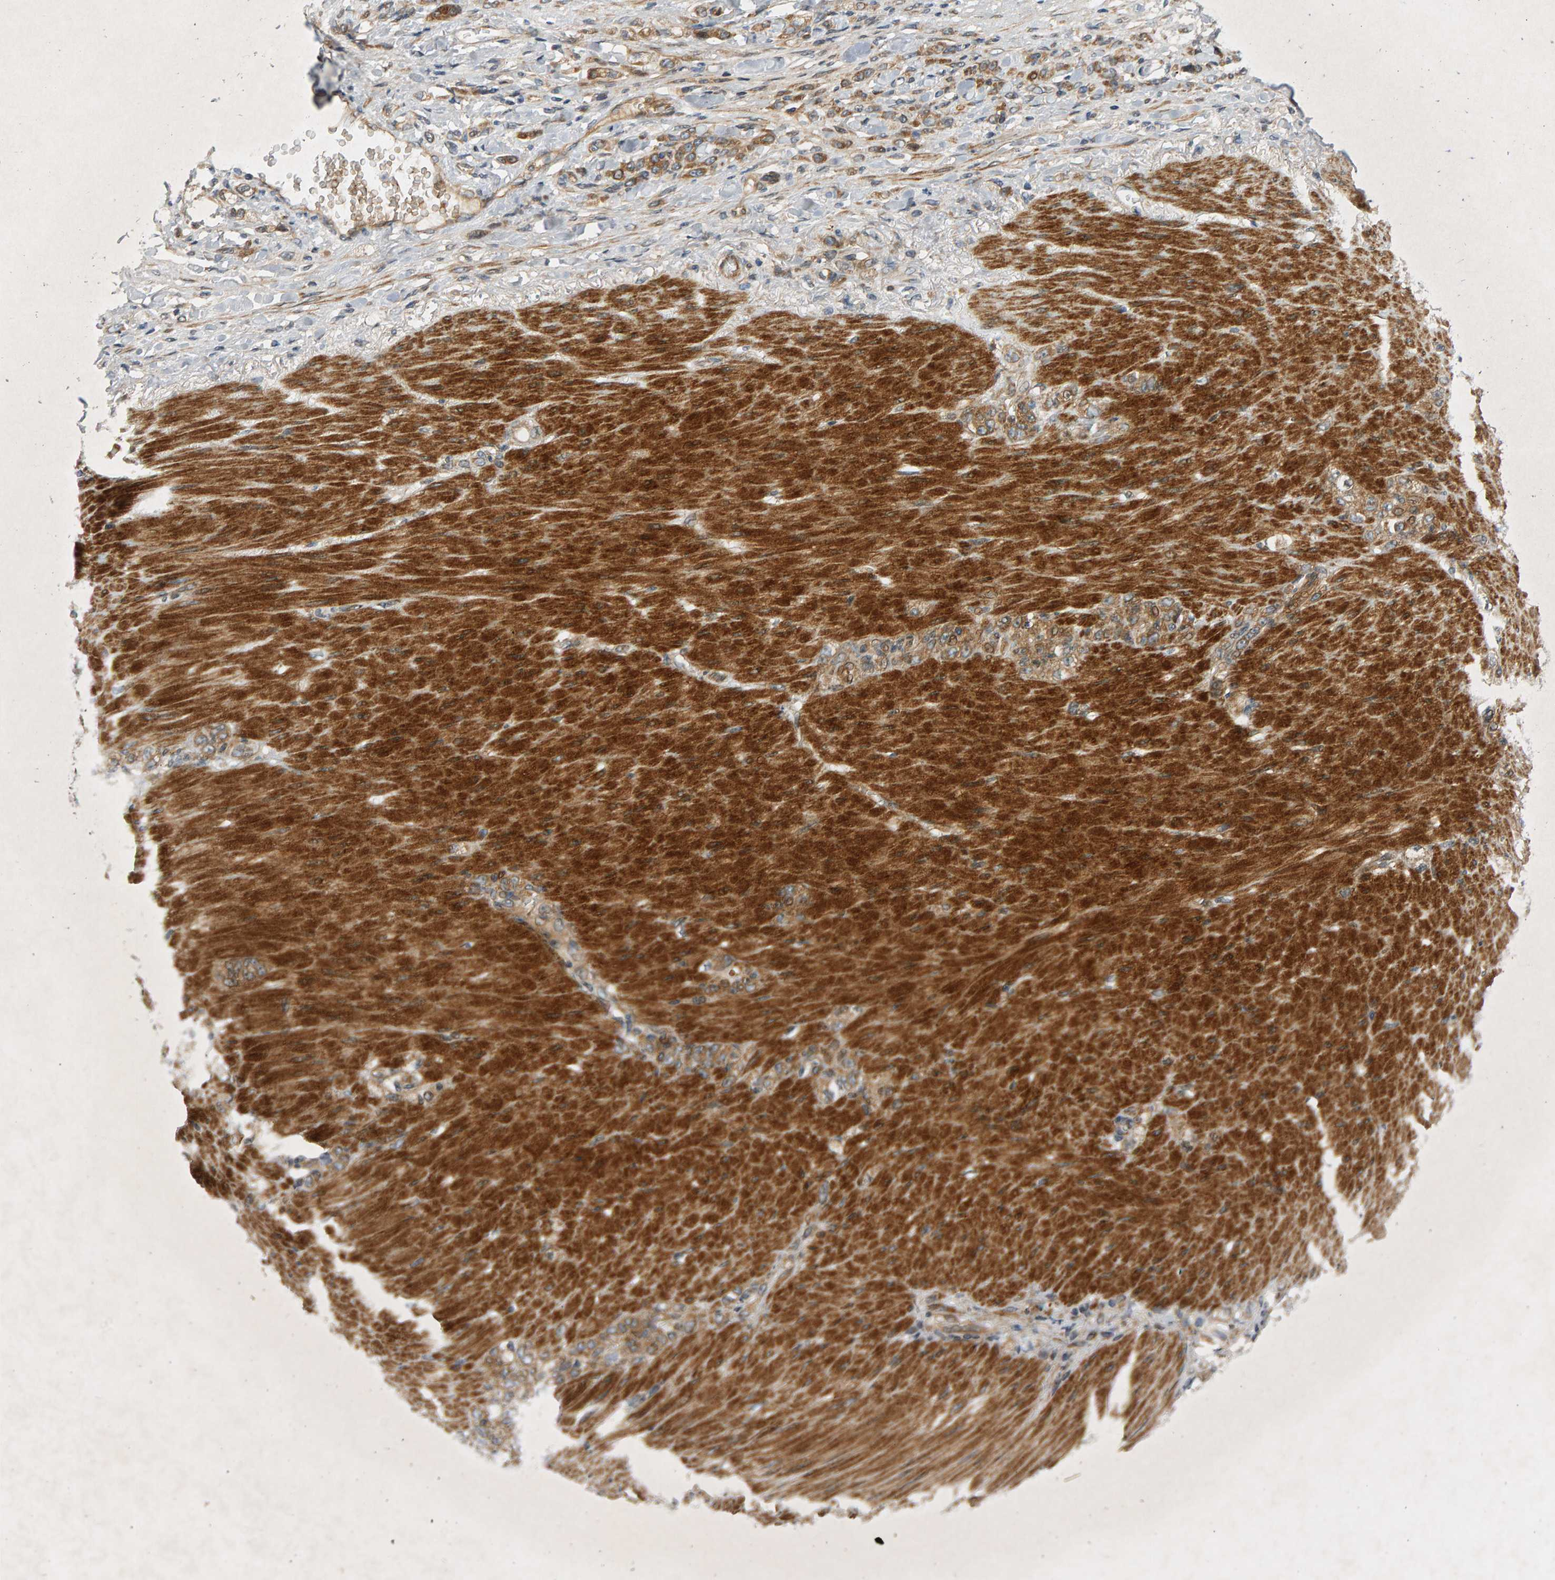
{"staining": {"intensity": "moderate", "quantity": ">75%", "location": "cytoplasmic/membranous"}, "tissue": "stomach cancer", "cell_type": "Tumor cells", "image_type": "cancer", "snomed": [{"axis": "morphology", "description": "Normal tissue, NOS"}, {"axis": "morphology", "description": "Adenocarcinoma, NOS"}, {"axis": "topography", "description": "Stomach"}], "caption": "Protein expression analysis of human stomach cancer (adenocarcinoma) reveals moderate cytoplasmic/membranous expression in approximately >75% of tumor cells.", "gene": "BAHCC1", "patient": {"sex": "male", "age": 82}}